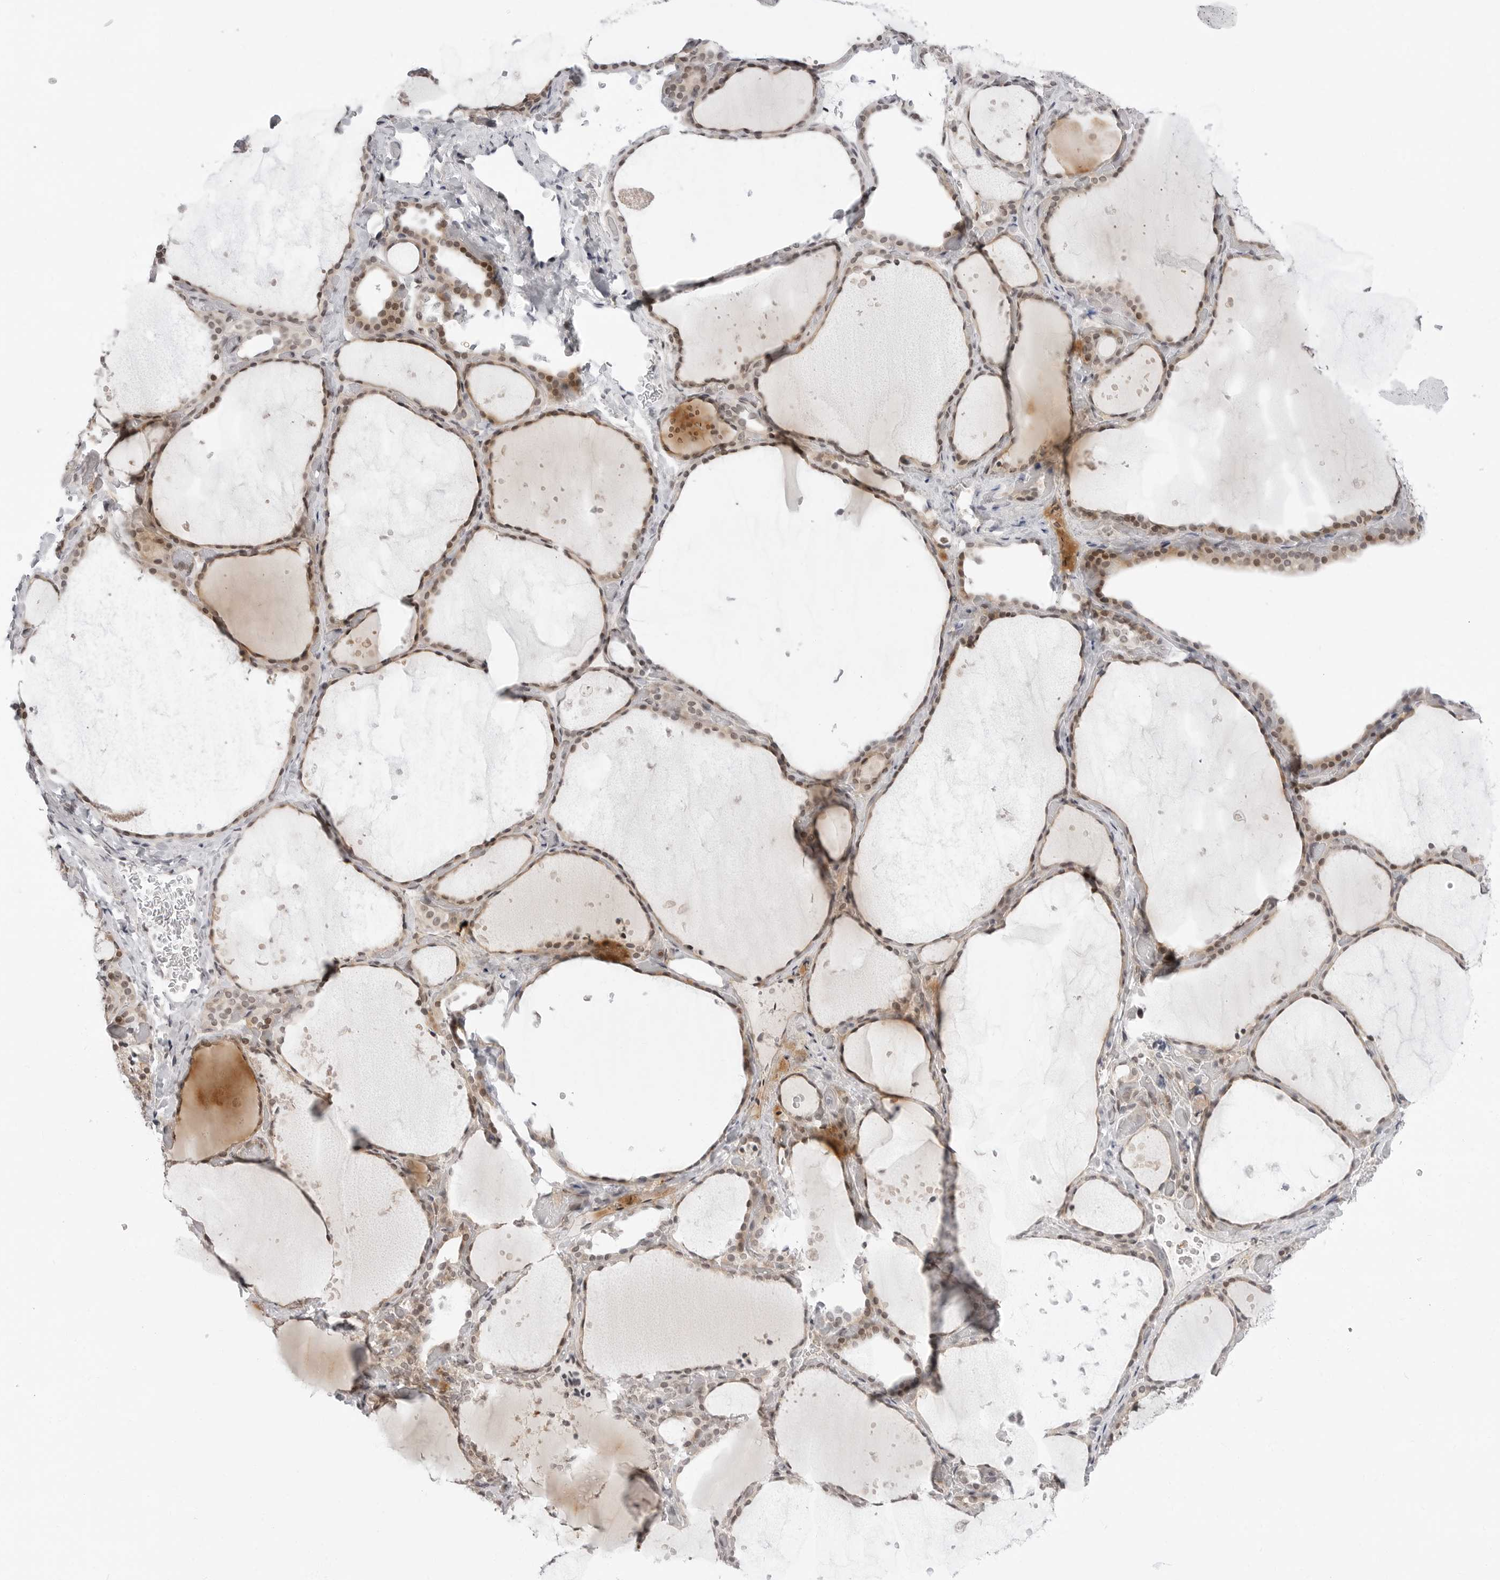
{"staining": {"intensity": "moderate", "quantity": "25%-75%", "location": "cytoplasmic/membranous,nuclear"}, "tissue": "thyroid gland", "cell_type": "Glandular cells", "image_type": "normal", "snomed": [{"axis": "morphology", "description": "Normal tissue, NOS"}, {"axis": "topography", "description": "Thyroid gland"}], "caption": "DAB (3,3'-diaminobenzidine) immunohistochemical staining of normal thyroid gland reveals moderate cytoplasmic/membranous,nuclear protein positivity in about 25%-75% of glandular cells. (IHC, brightfield microscopy, high magnification).", "gene": "PPP2R5C", "patient": {"sex": "female", "age": 44}}